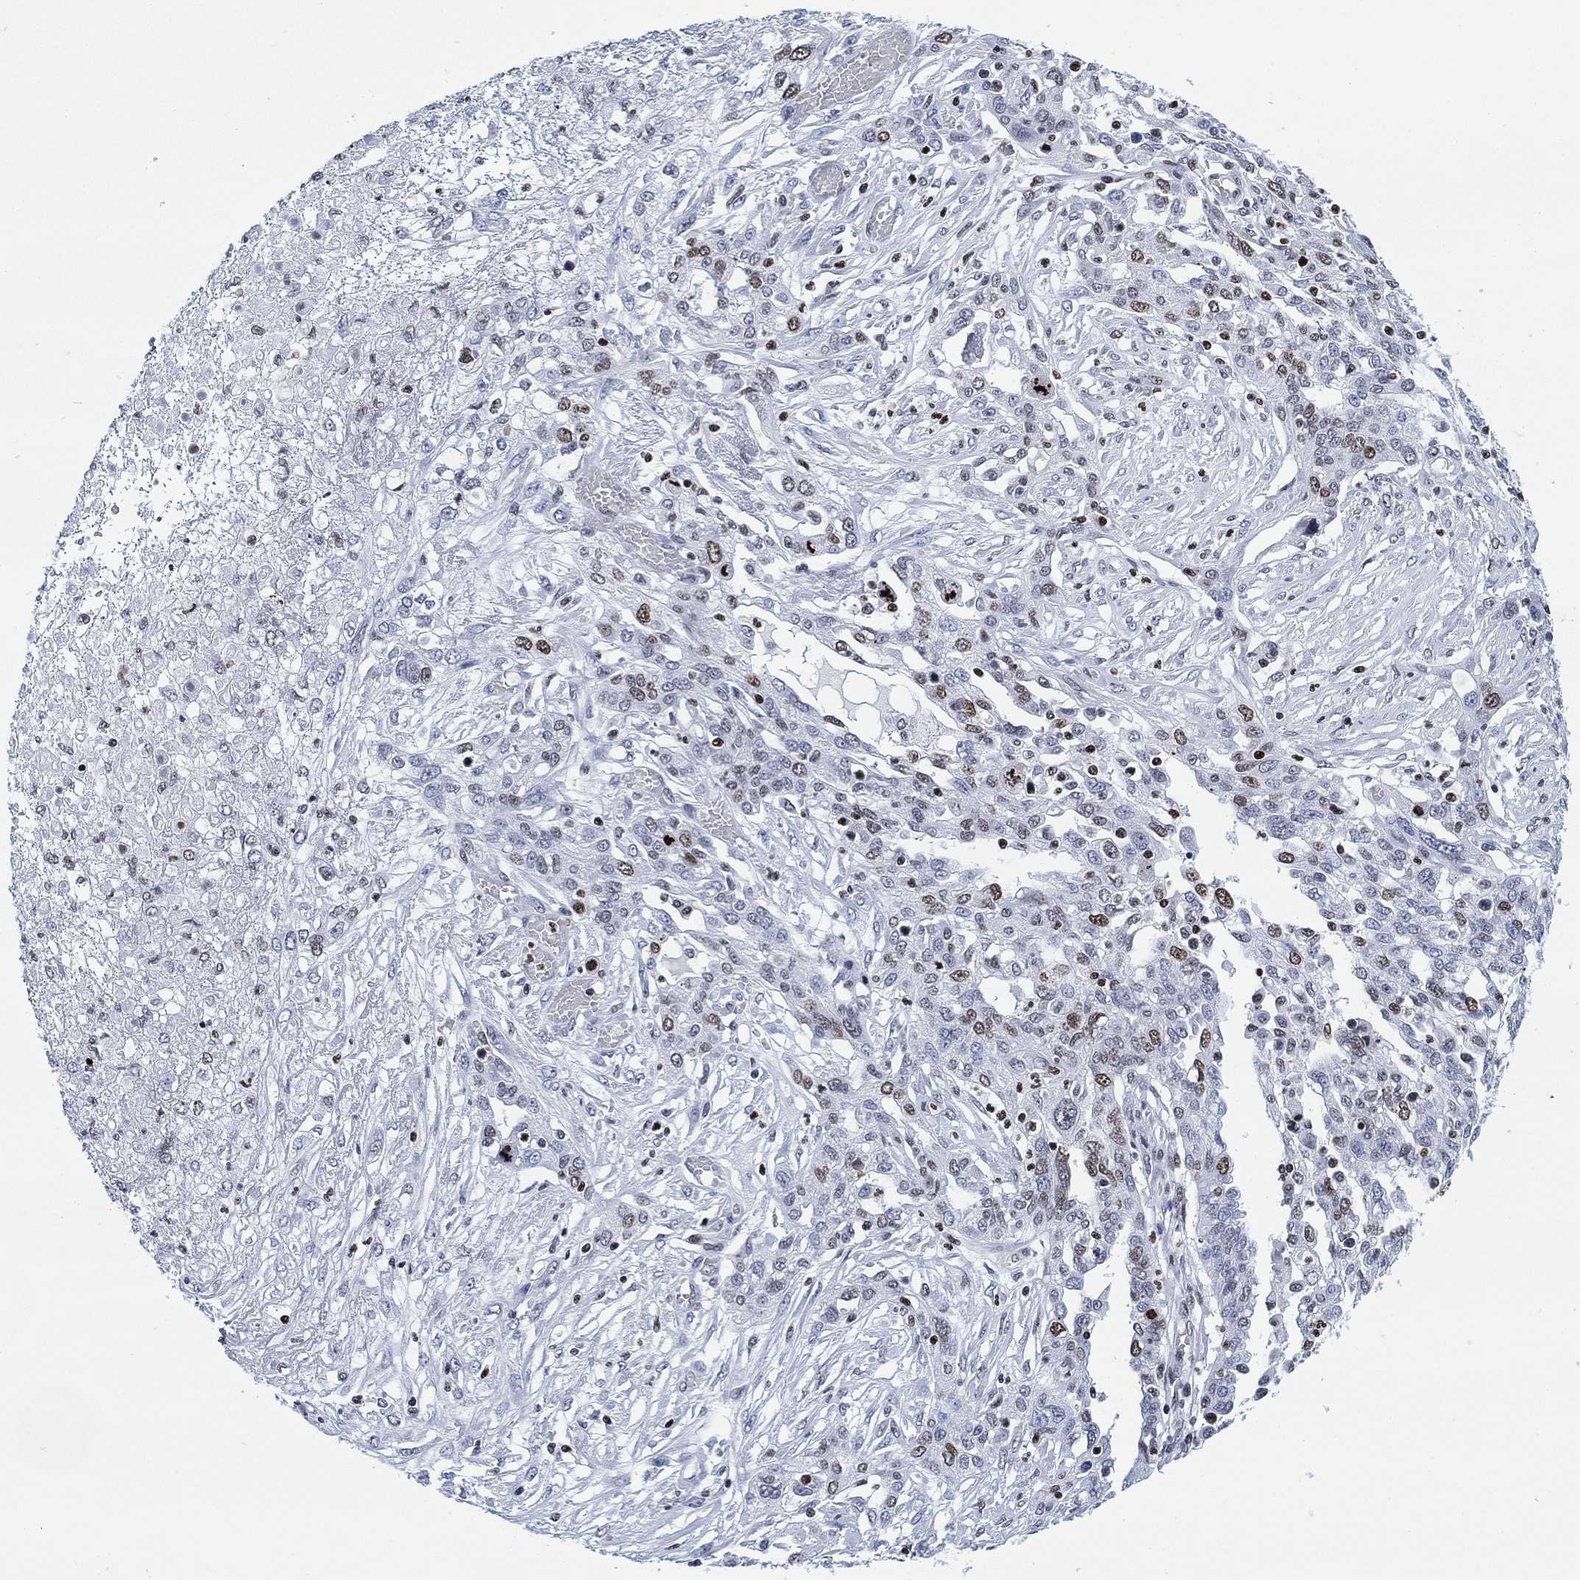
{"staining": {"intensity": "strong", "quantity": "<25%", "location": "nuclear"}, "tissue": "ovarian cancer", "cell_type": "Tumor cells", "image_type": "cancer", "snomed": [{"axis": "morphology", "description": "Cystadenocarcinoma, serous, NOS"}, {"axis": "topography", "description": "Ovary"}], "caption": "Strong nuclear protein positivity is identified in approximately <25% of tumor cells in ovarian cancer.", "gene": "H1-10", "patient": {"sex": "female", "age": 67}}